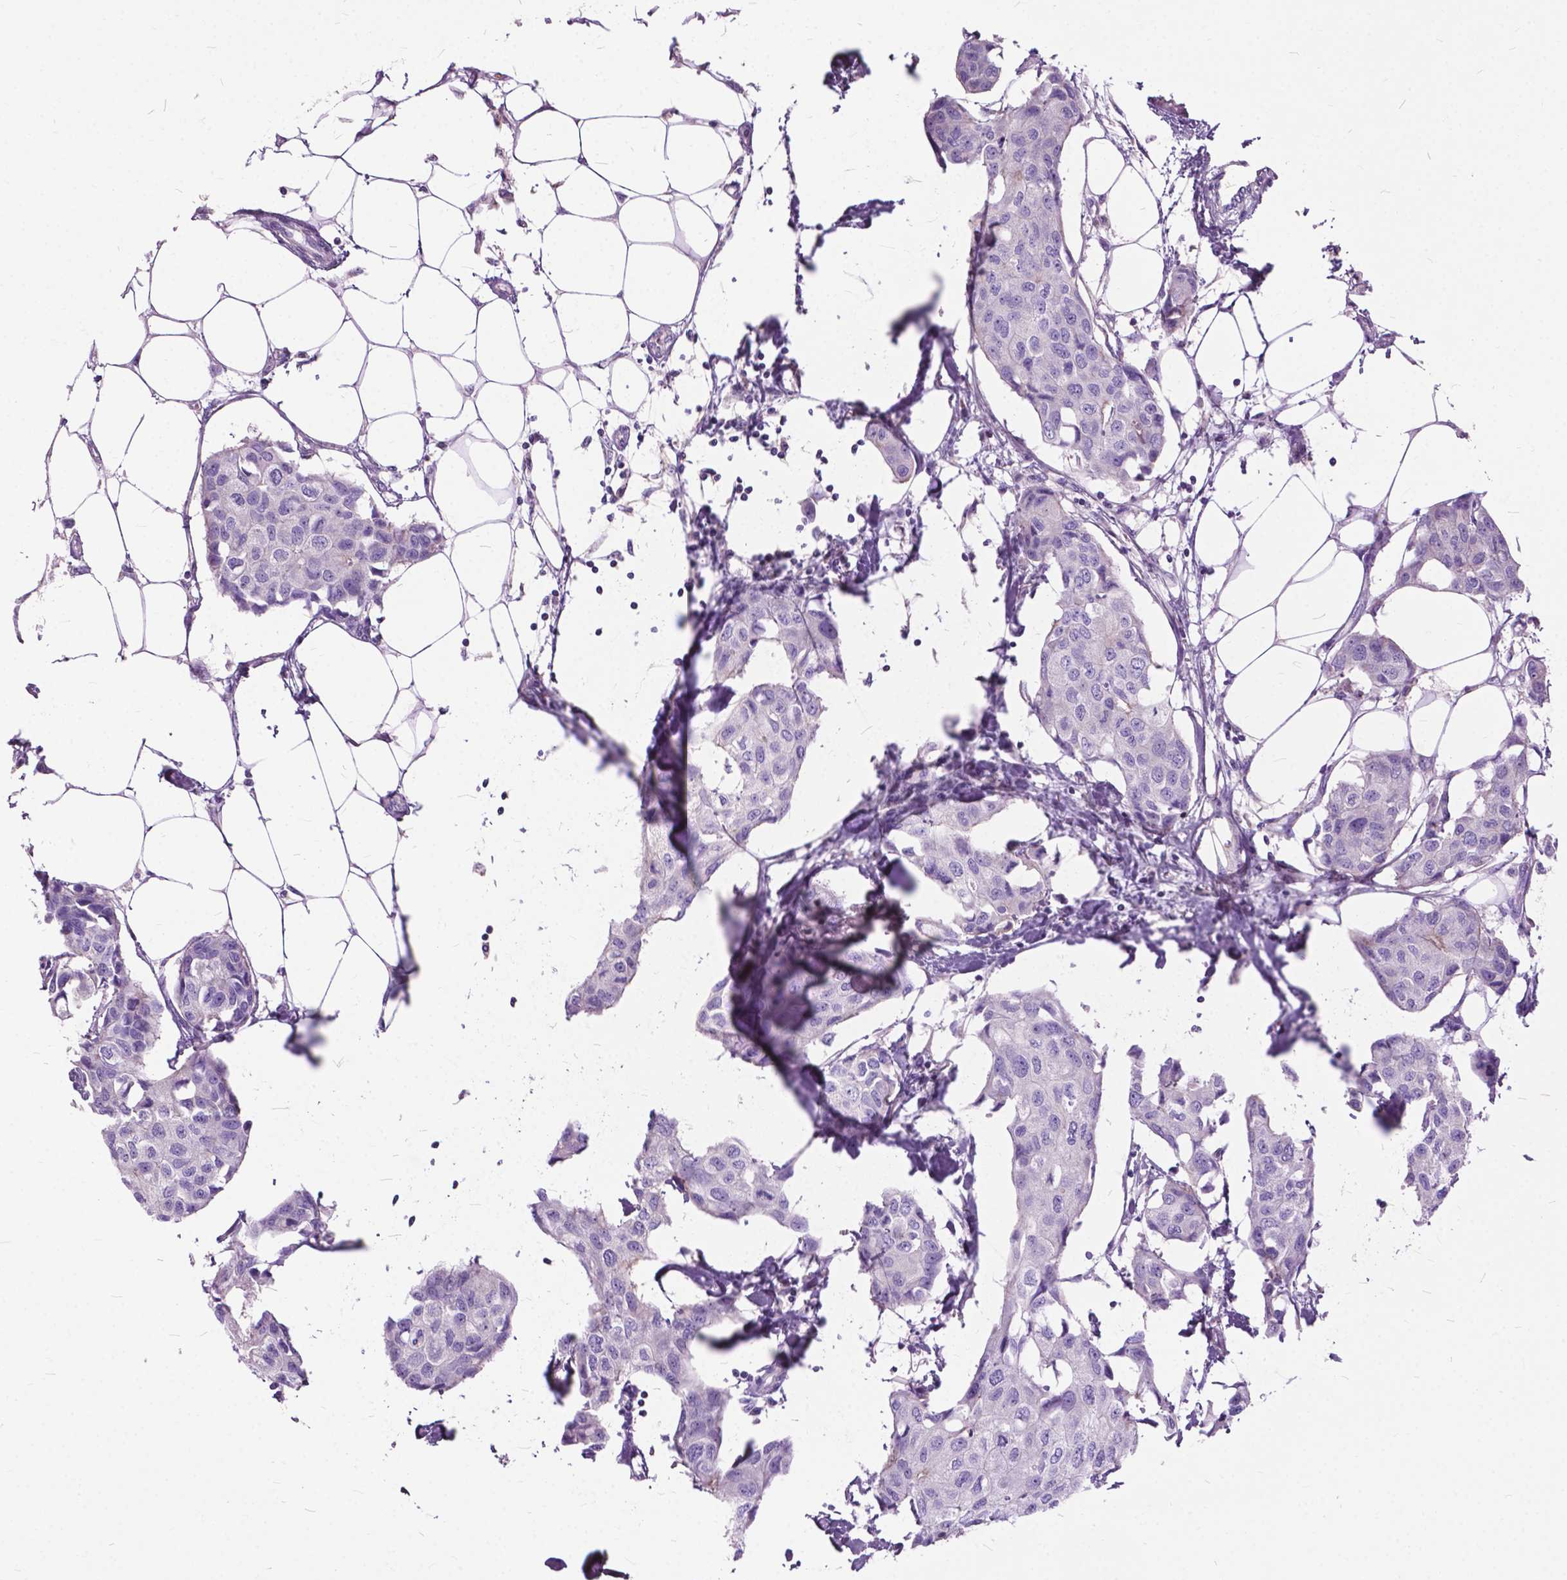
{"staining": {"intensity": "negative", "quantity": "none", "location": "none"}, "tissue": "breast cancer", "cell_type": "Tumor cells", "image_type": "cancer", "snomed": [{"axis": "morphology", "description": "Duct carcinoma"}, {"axis": "topography", "description": "Breast"}], "caption": "There is no significant expression in tumor cells of breast cancer.", "gene": "PRR35", "patient": {"sex": "female", "age": 80}}